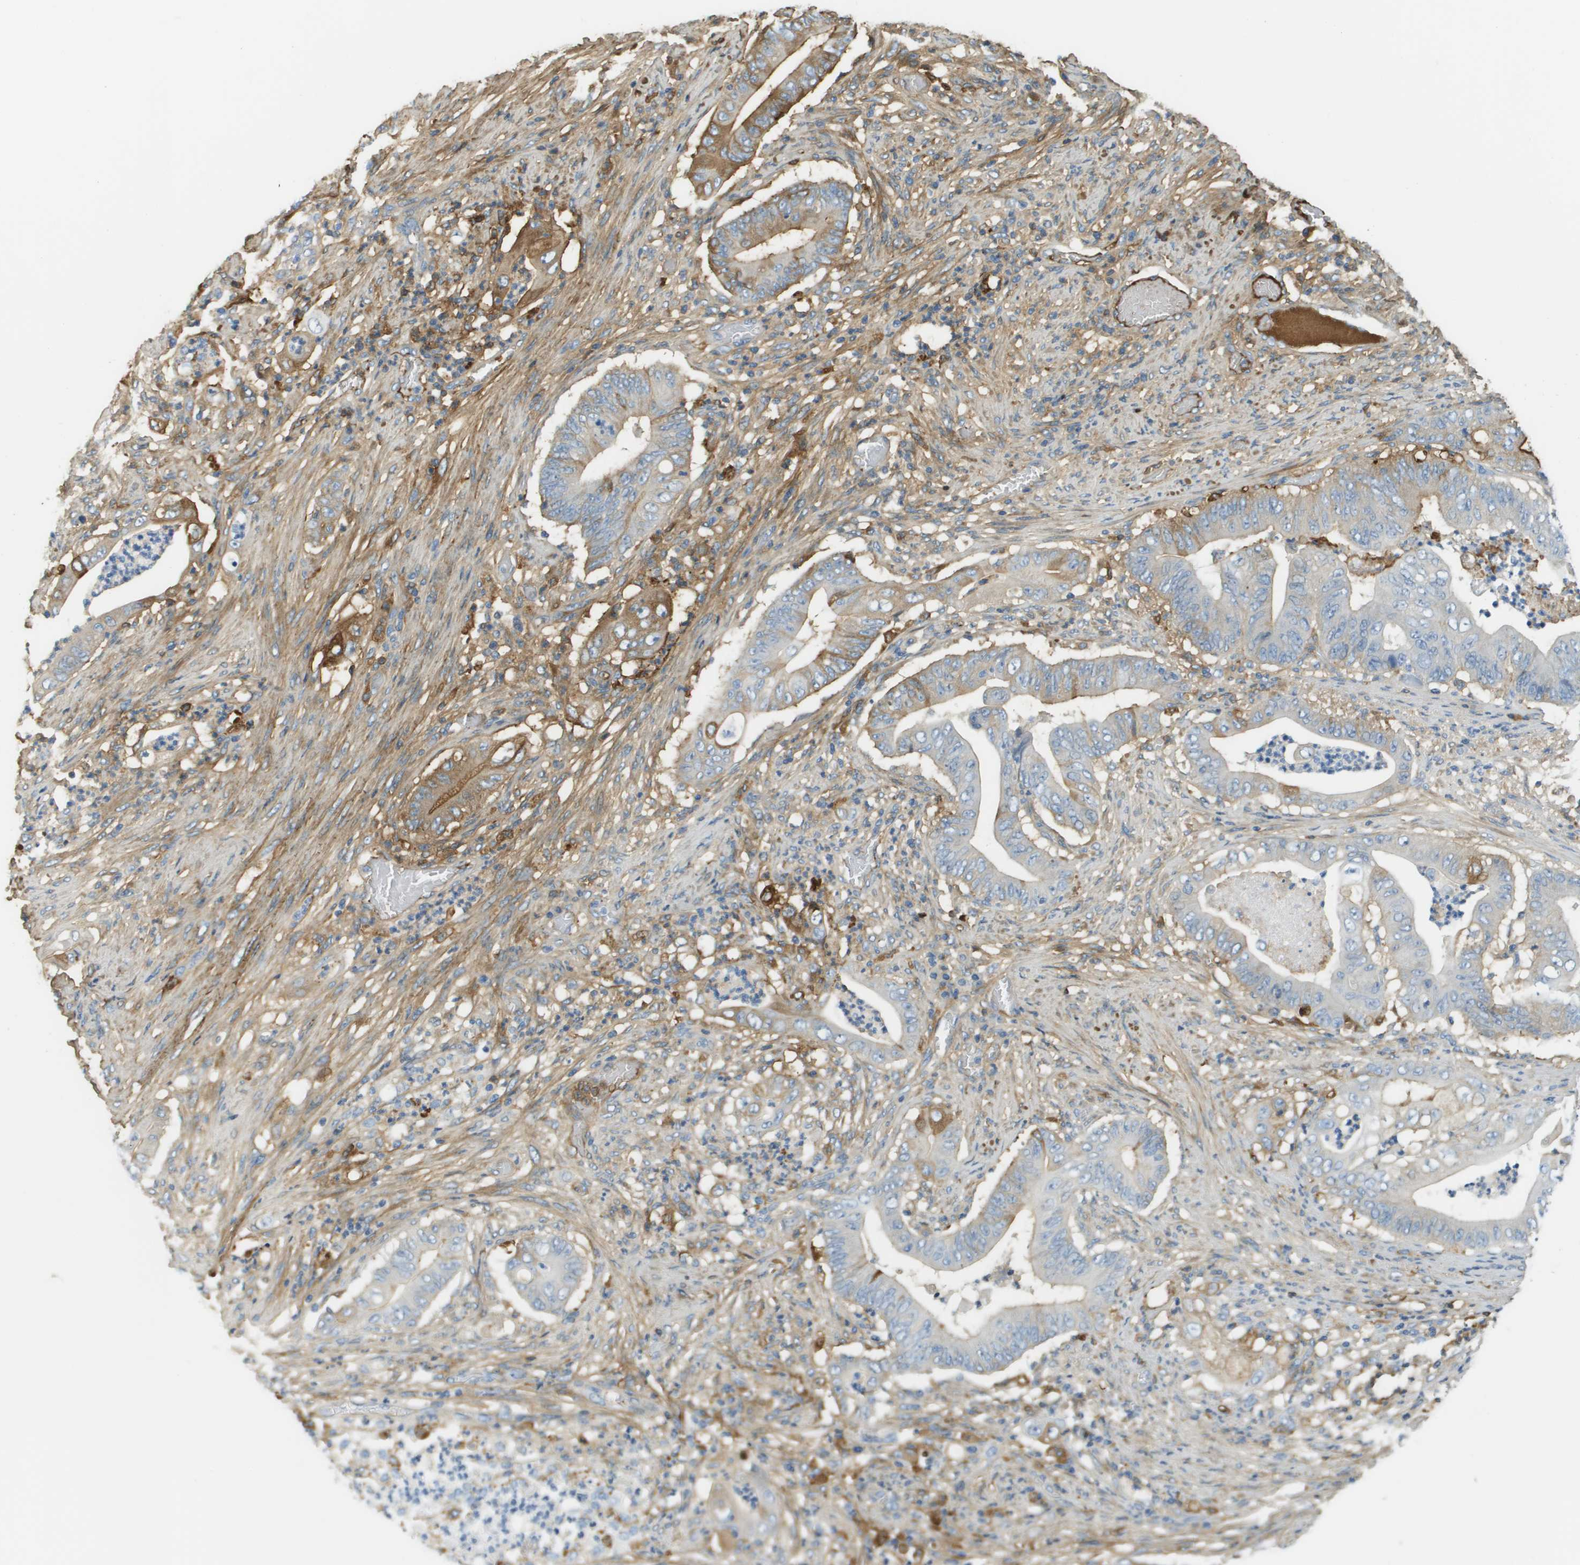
{"staining": {"intensity": "moderate", "quantity": "<25%", "location": "cytoplasmic/membranous"}, "tissue": "stomach cancer", "cell_type": "Tumor cells", "image_type": "cancer", "snomed": [{"axis": "morphology", "description": "Adenocarcinoma, NOS"}, {"axis": "topography", "description": "Stomach"}], "caption": "A high-resolution photomicrograph shows immunohistochemistry (IHC) staining of adenocarcinoma (stomach), which exhibits moderate cytoplasmic/membranous positivity in approximately <25% of tumor cells.", "gene": "DCN", "patient": {"sex": "female", "age": 73}}